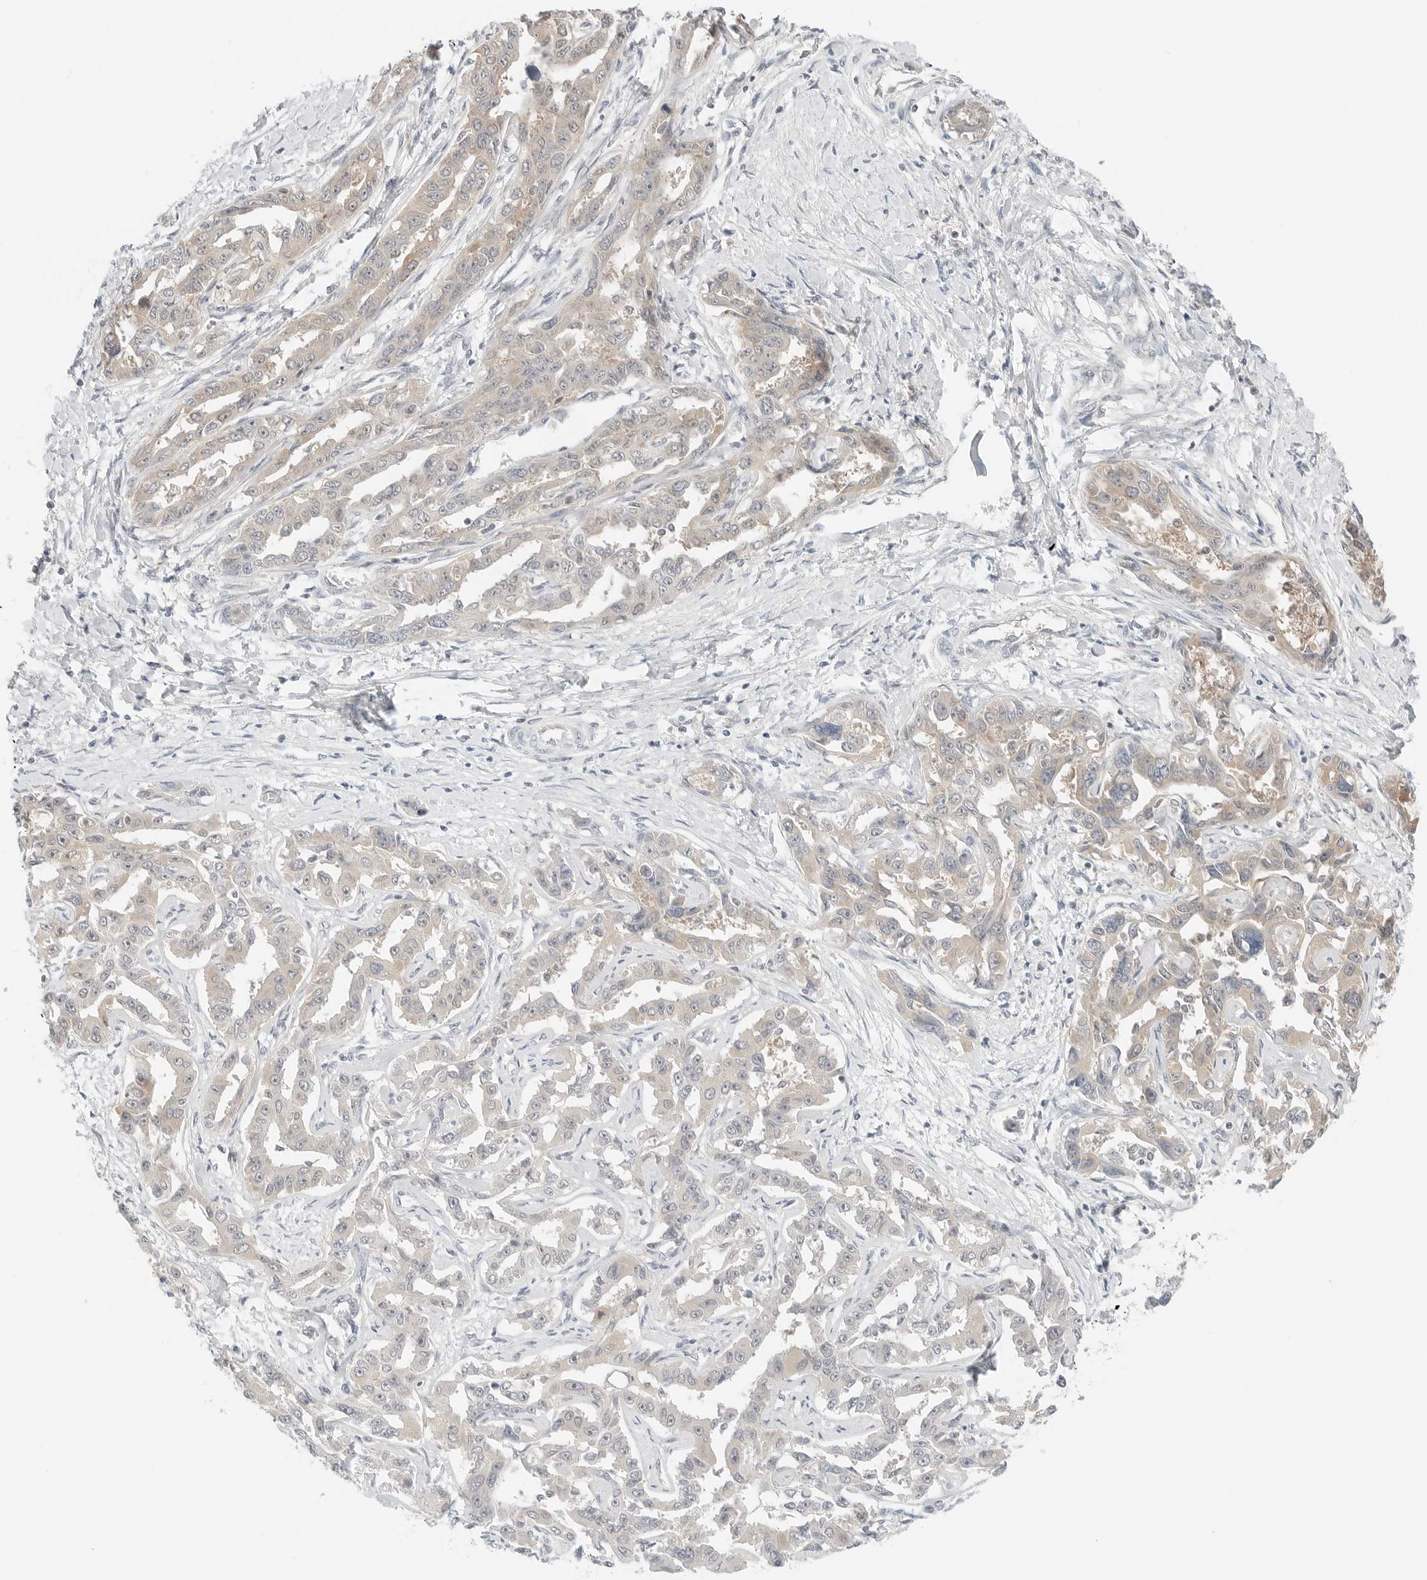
{"staining": {"intensity": "weak", "quantity": "<25%", "location": "cytoplasmic/membranous"}, "tissue": "liver cancer", "cell_type": "Tumor cells", "image_type": "cancer", "snomed": [{"axis": "morphology", "description": "Cholangiocarcinoma"}, {"axis": "topography", "description": "Liver"}], "caption": "An immunohistochemistry (IHC) image of cholangiocarcinoma (liver) is shown. There is no staining in tumor cells of cholangiocarcinoma (liver).", "gene": "IQCC", "patient": {"sex": "male", "age": 59}}